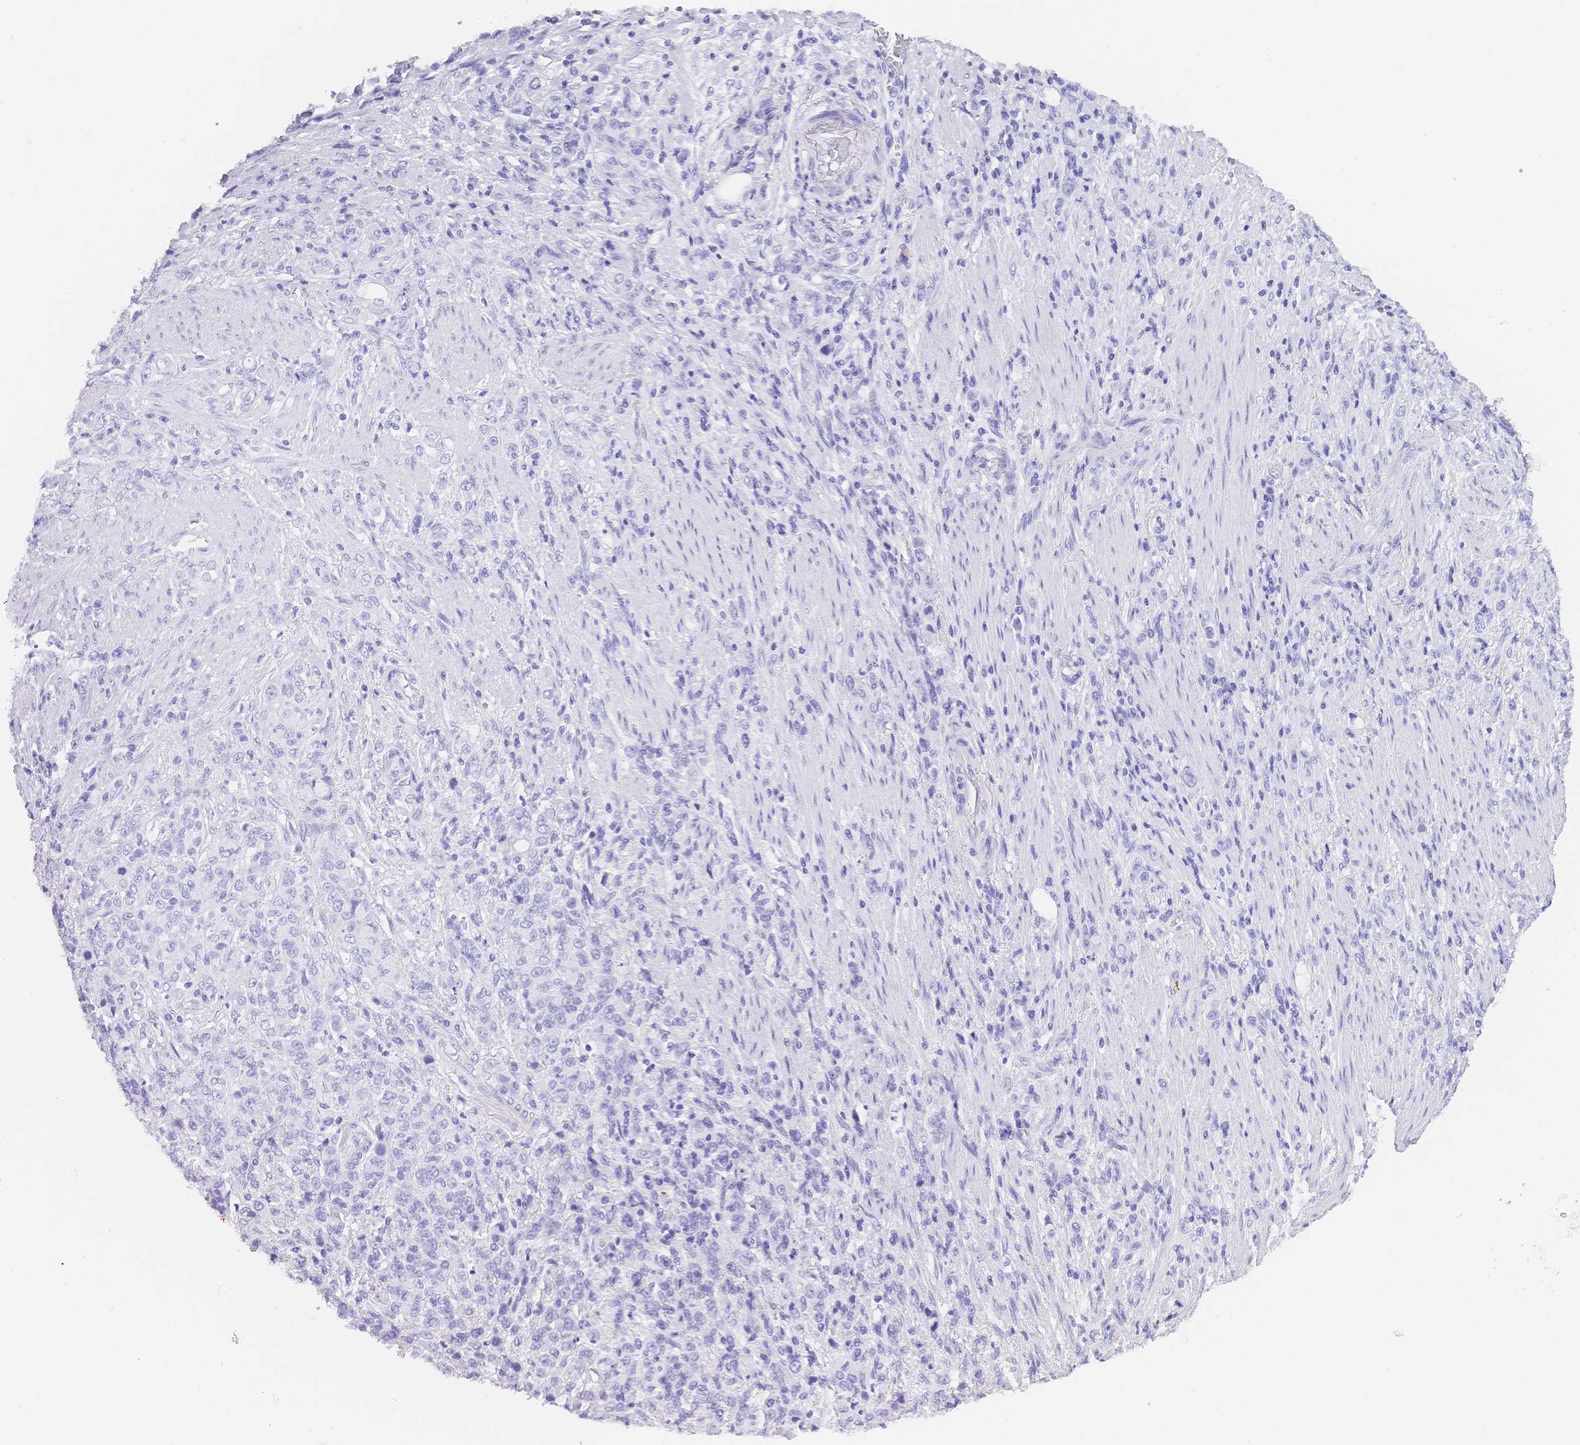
{"staining": {"intensity": "negative", "quantity": "none", "location": "none"}, "tissue": "stomach cancer", "cell_type": "Tumor cells", "image_type": "cancer", "snomed": [{"axis": "morphology", "description": "Adenocarcinoma, NOS"}, {"axis": "topography", "description": "Stomach"}], "caption": "There is no significant expression in tumor cells of stomach cancer (adenocarcinoma).", "gene": "MUC21", "patient": {"sex": "female", "age": 79}}